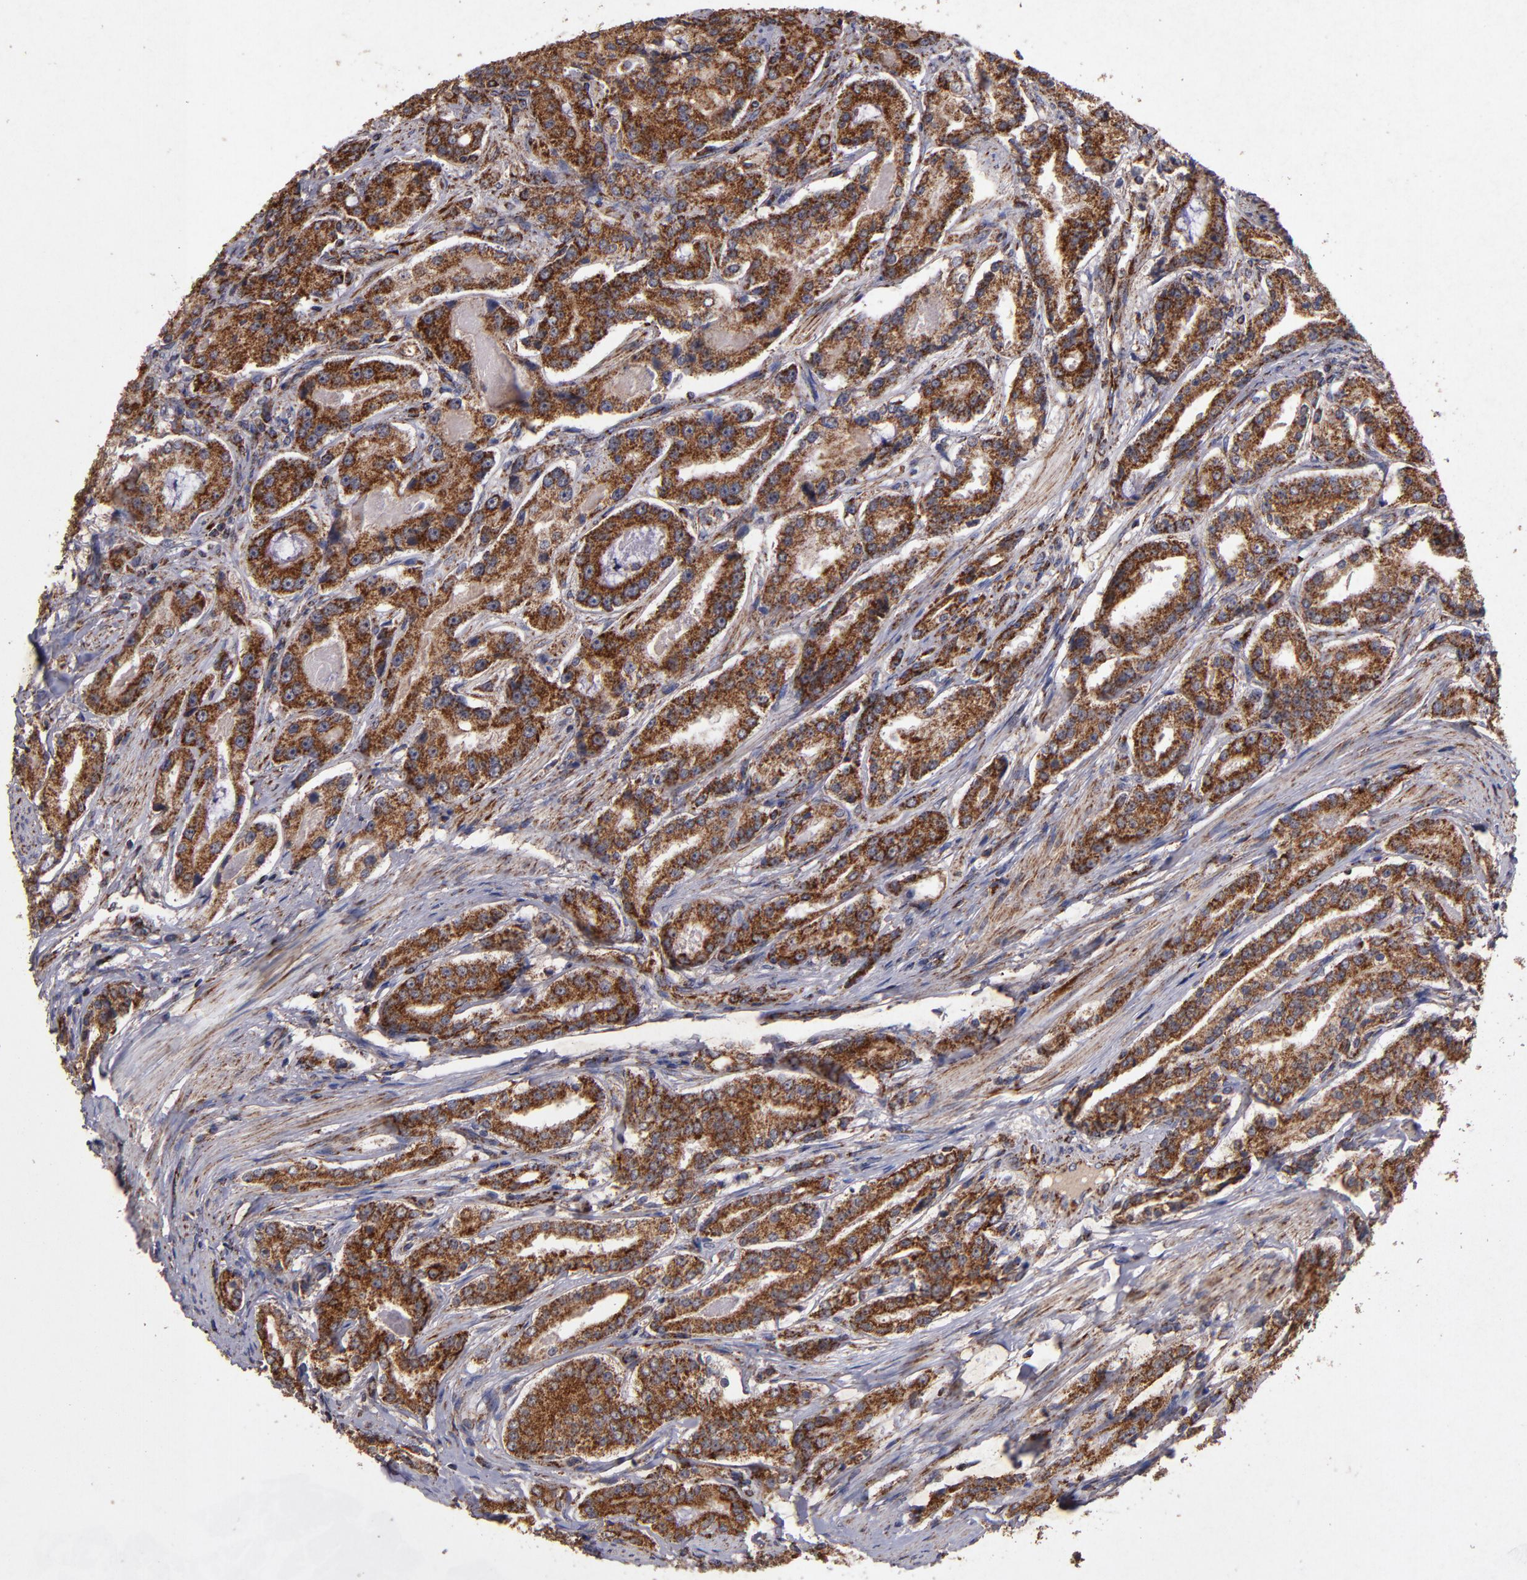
{"staining": {"intensity": "strong", "quantity": ">75%", "location": "cytoplasmic/membranous"}, "tissue": "prostate cancer", "cell_type": "Tumor cells", "image_type": "cancer", "snomed": [{"axis": "morphology", "description": "Adenocarcinoma, Medium grade"}, {"axis": "topography", "description": "Prostate"}], "caption": "Adenocarcinoma (medium-grade) (prostate) tissue exhibits strong cytoplasmic/membranous staining in approximately >75% of tumor cells", "gene": "TIMM9", "patient": {"sex": "male", "age": 72}}